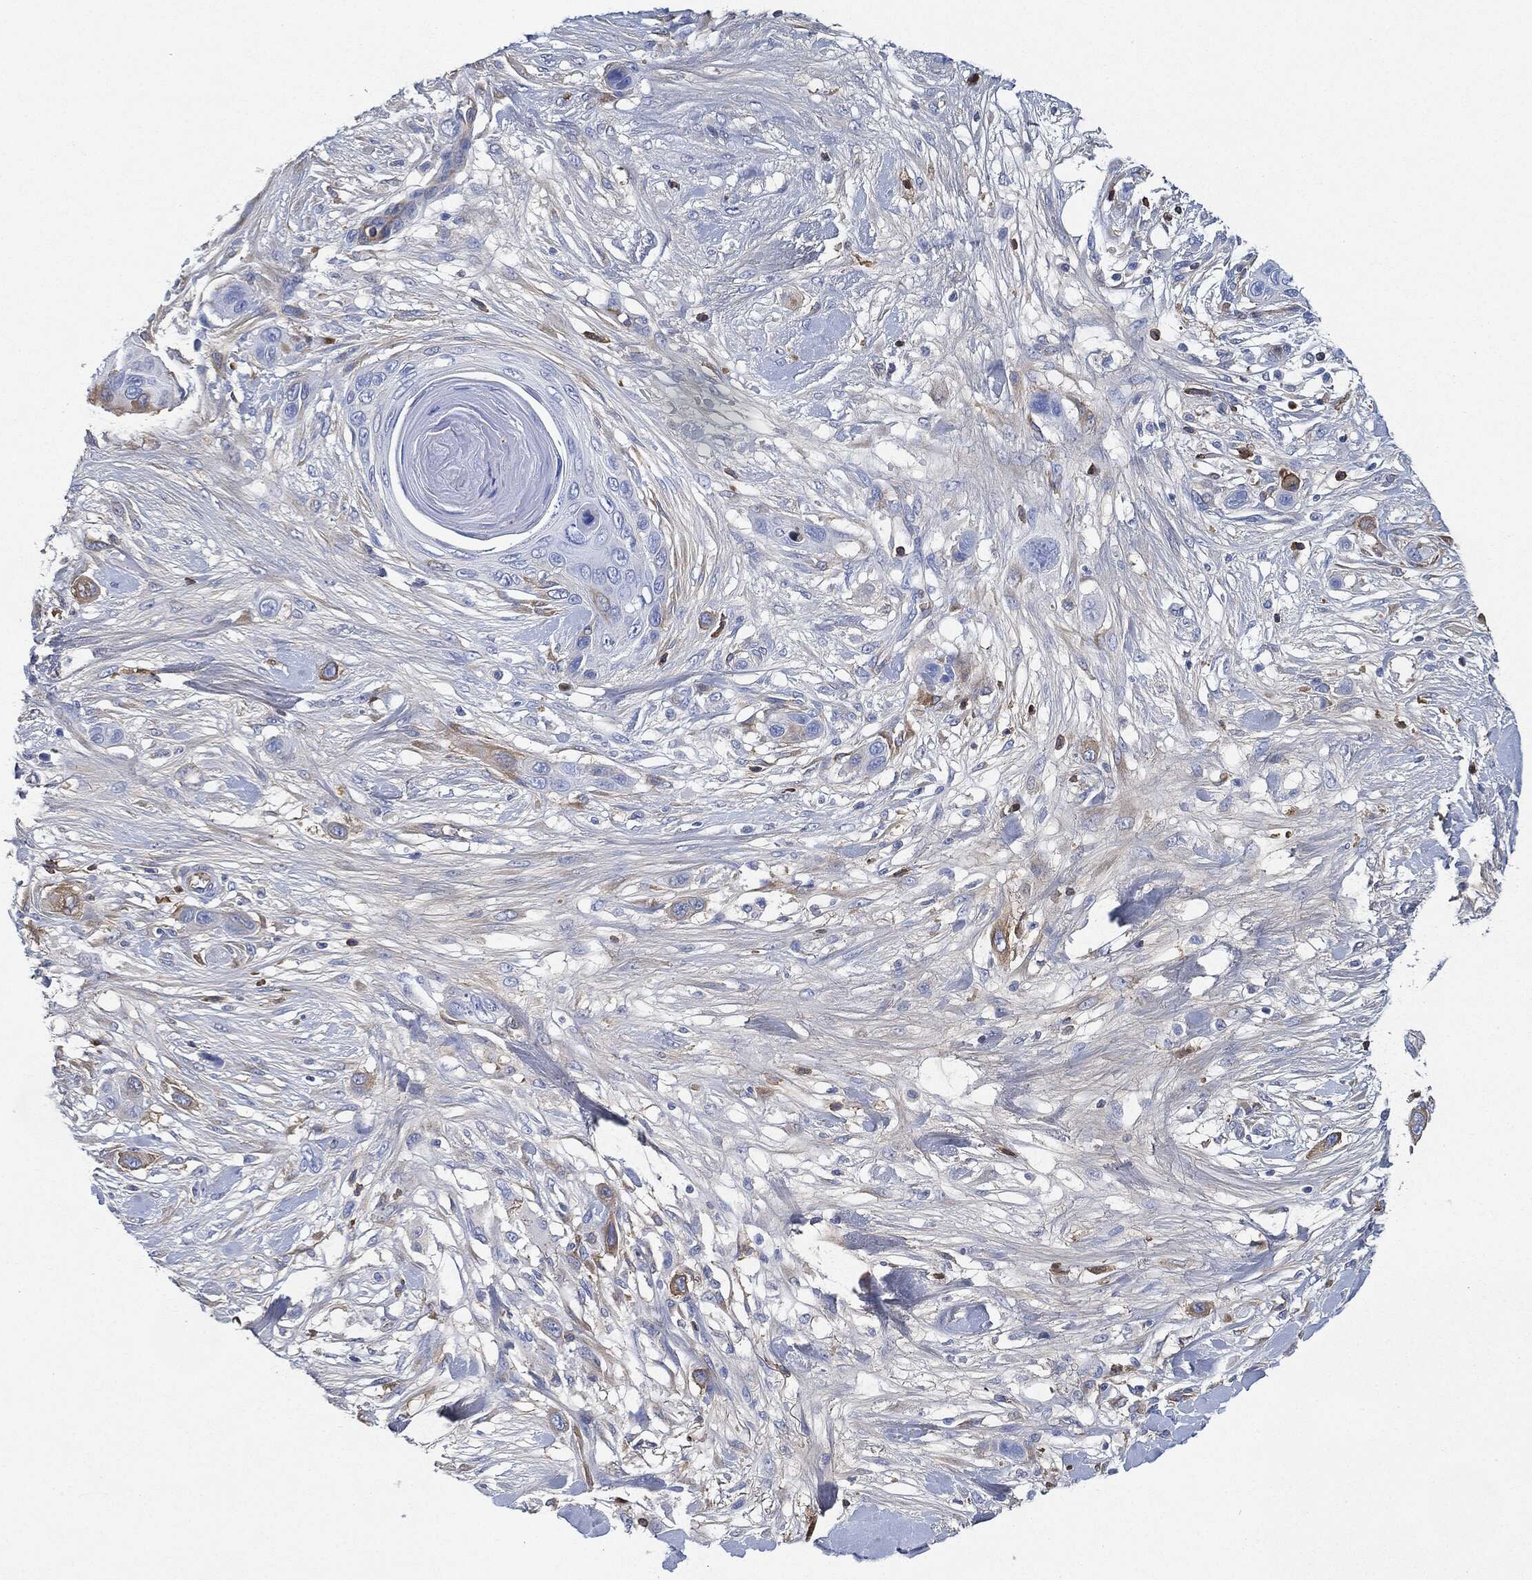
{"staining": {"intensity": "negative", "quantity": "none", "location": "none"}, "tissue": "skin cancer", "cell_type": "Tumor cells", "image_type": "cancer", "snomed": [{"axis": "morphology", "description": "Squamous cell carcinoma, NOS"}, {"axis": "topography", "description": "Skin"}], "caption": "This histopathology image is of skin squamous cell carcinoma stained with IHC to label a protein in brown with the nuclei are counter-stained blue. There is no expression in tumor cells.", "gene": "IGLV6-57", "patient": {"sex": "male", "age": 79}}